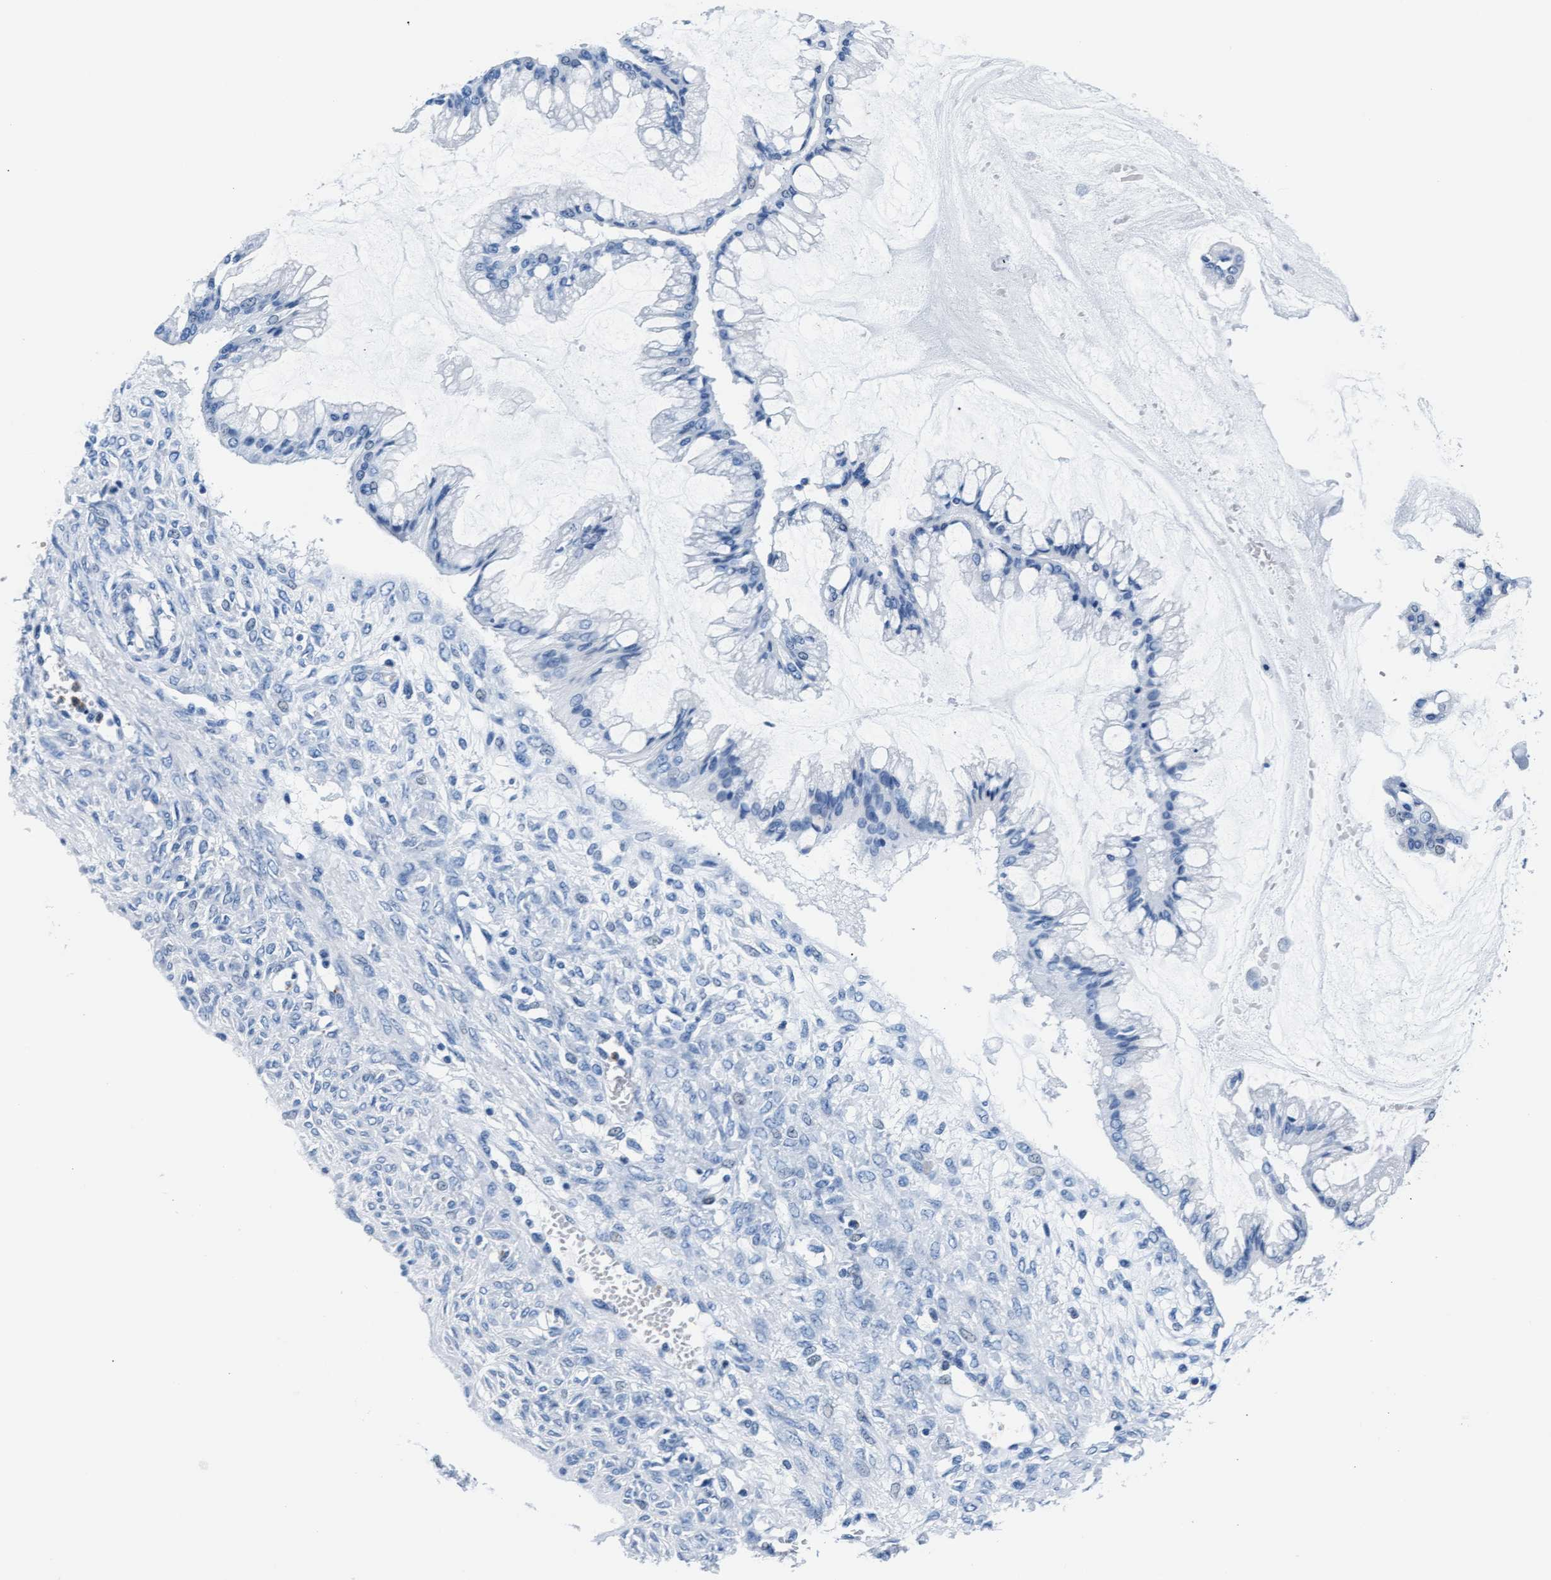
{"staining": {"intensity": "negative", "quantity": "none", "location": "none"}, "tissue": "ovarian cancer", "cell_type": "Tumor cells", "image_type": "cancer", "snomed": [{"axis": "morphology", "description": "Cystadenocarcinoma, mucinous, NOS"}, {"axis": "topography", "description": "Ovary"}], "caption": "The histopathology image reveals no staining of tumor cells in ovarian cancer (mucinous cystadenocarcinoma).", "gene": "MMP8", "patient": {"sex": "female", "age": 73}}